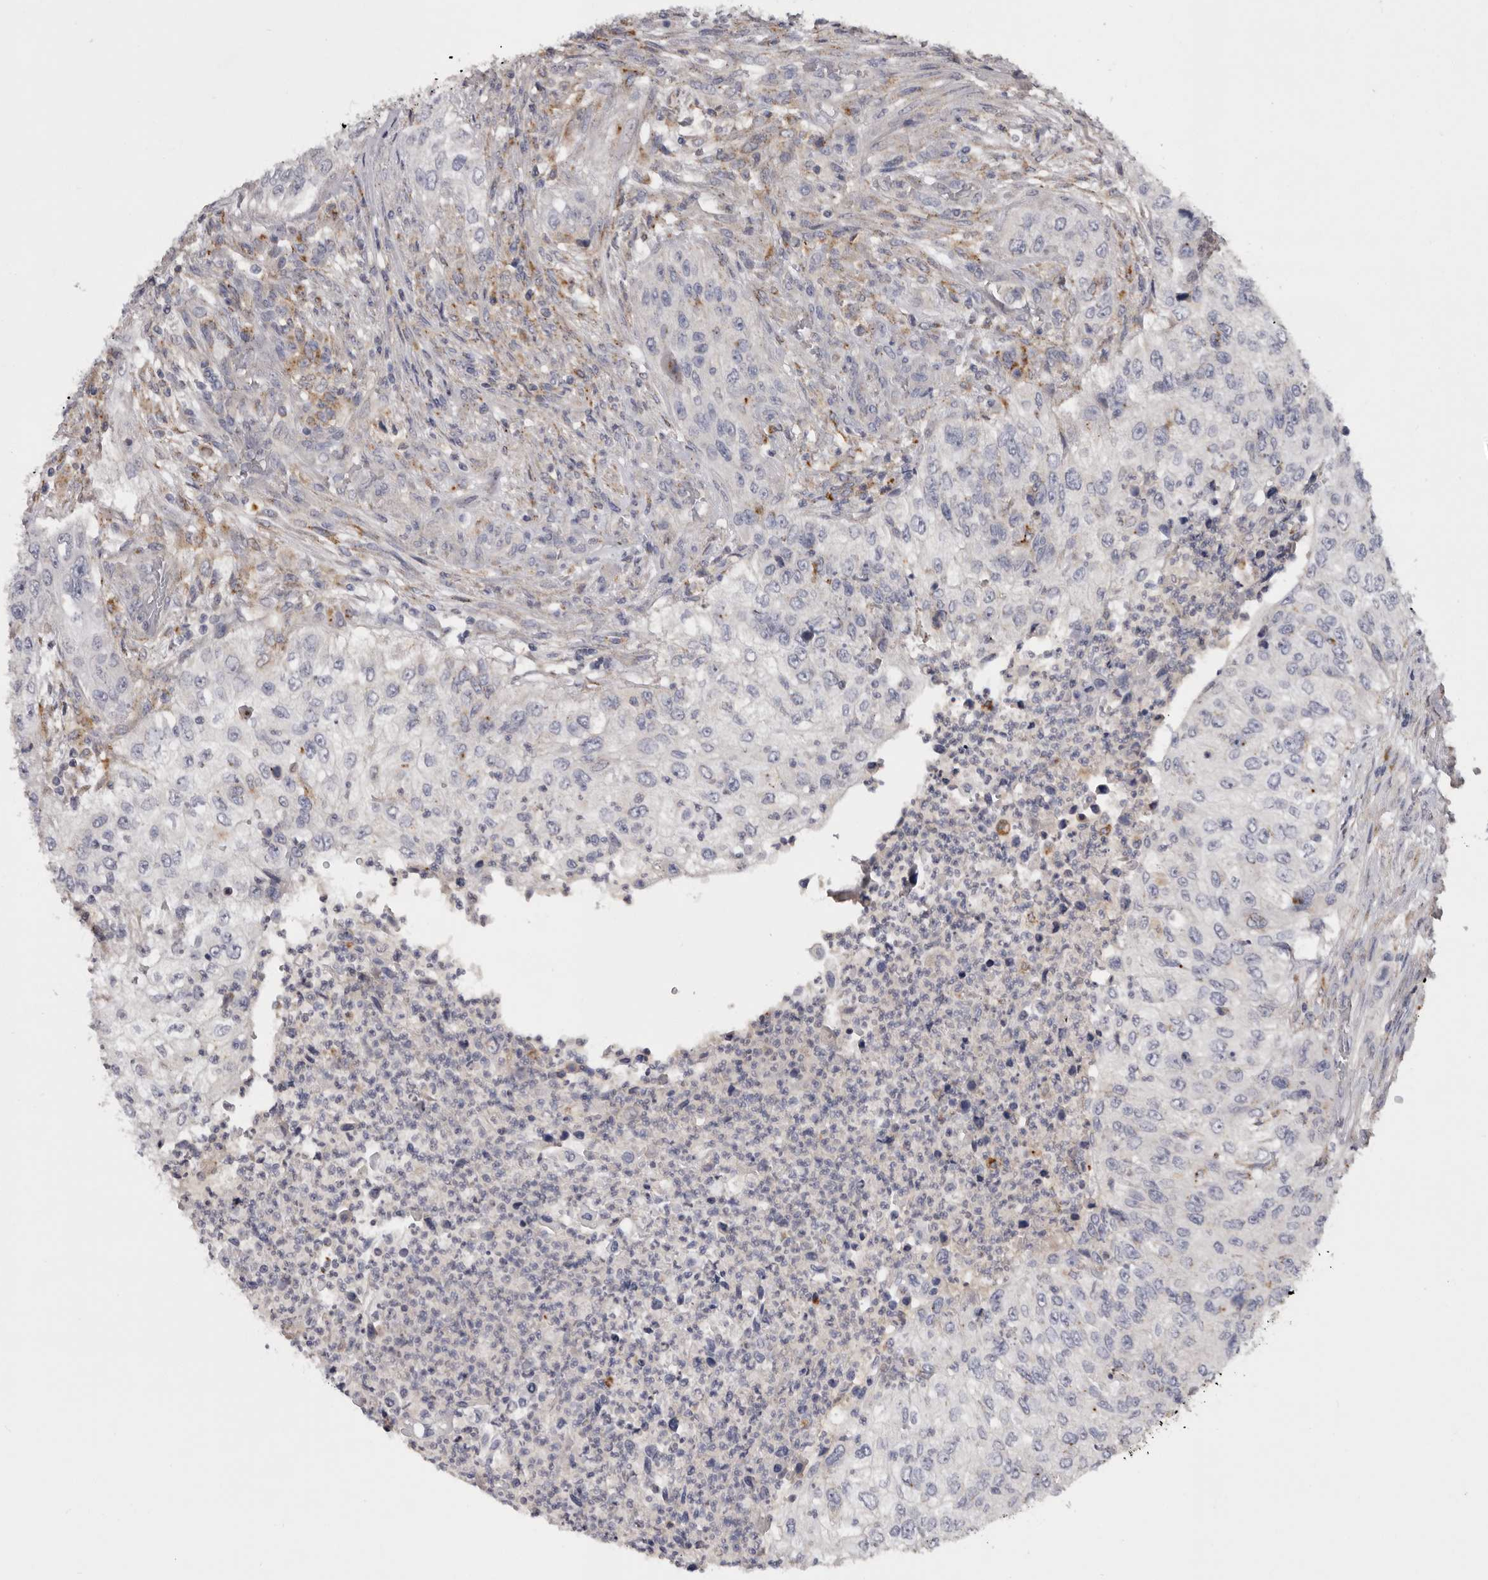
{"staining": {"intensity": "negative", "quantity": "none", "location": "none"}, "tissue": "urothelial cancer", "cell_type": "Tumor cells", "image_type": "cancer", "snomed": [{"axis": "morphology", "description": "Urothelial carcinoma, High grade"}, {"axis": "topography", "description": "Urinary bladder"}], "caption": "Histopathology image shows no protein positivity in tumor cells of urothelial carcinoma (high-grade) tissue.", "gene": "DAP", "patient": {"sex": "female", "age": 60}}